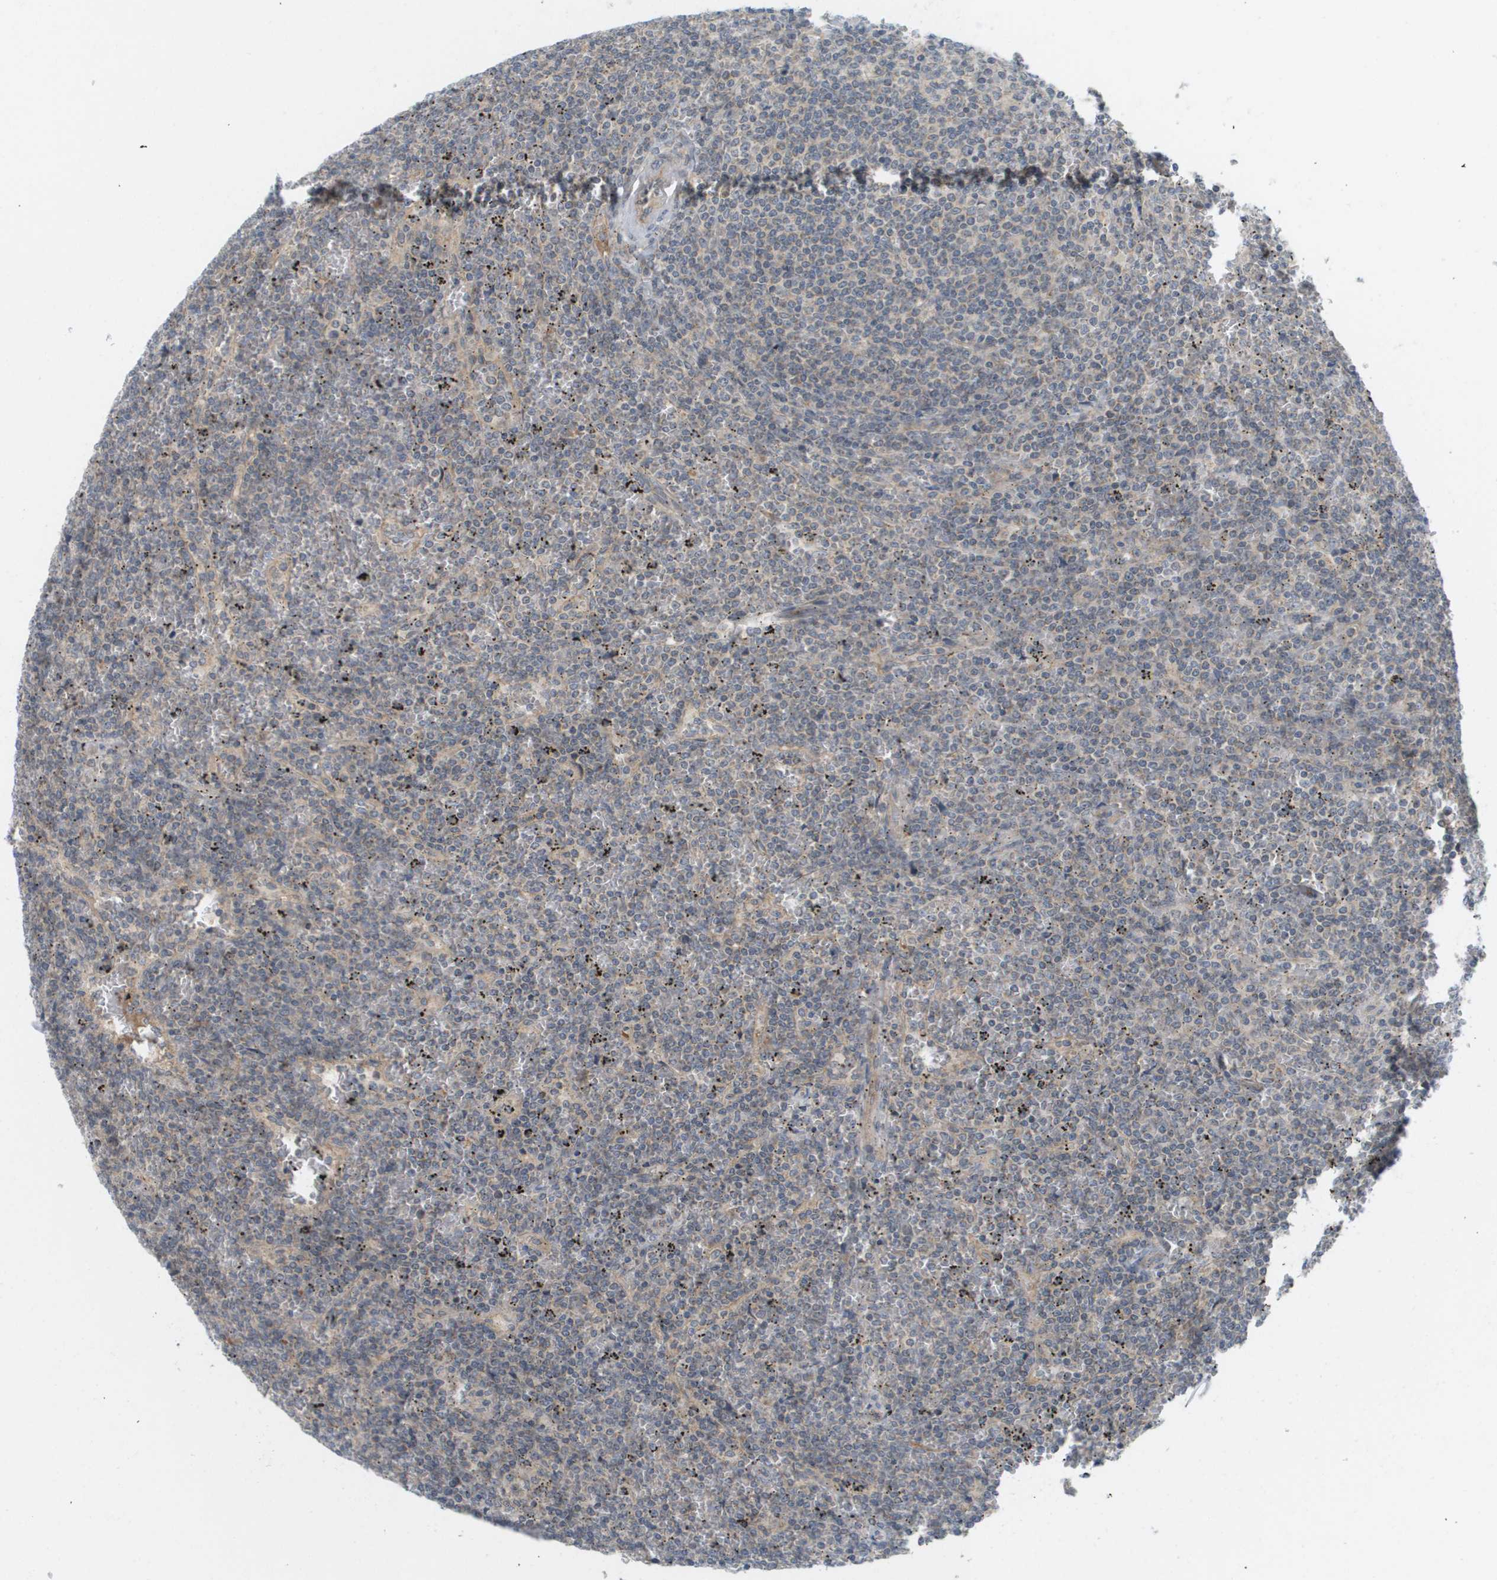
{"staining": {"intensity": "negative", "quantity": "none", "location": "none"}, "tissue": "lymphoma", "cell_type": "Tumor cells", "image_type": "cancer", "snomed": [{"axis": "morphology", "description": "Malignant lymphoma, non-Hodgkin's type, Low grade"}, {"axis": "topography", "description": "Spleen"}], "caption": "Tumor cells are negative for protein expression in human lymphoma.", "gene": "PROC", "patient": {"sex": "female", "age": 19}}